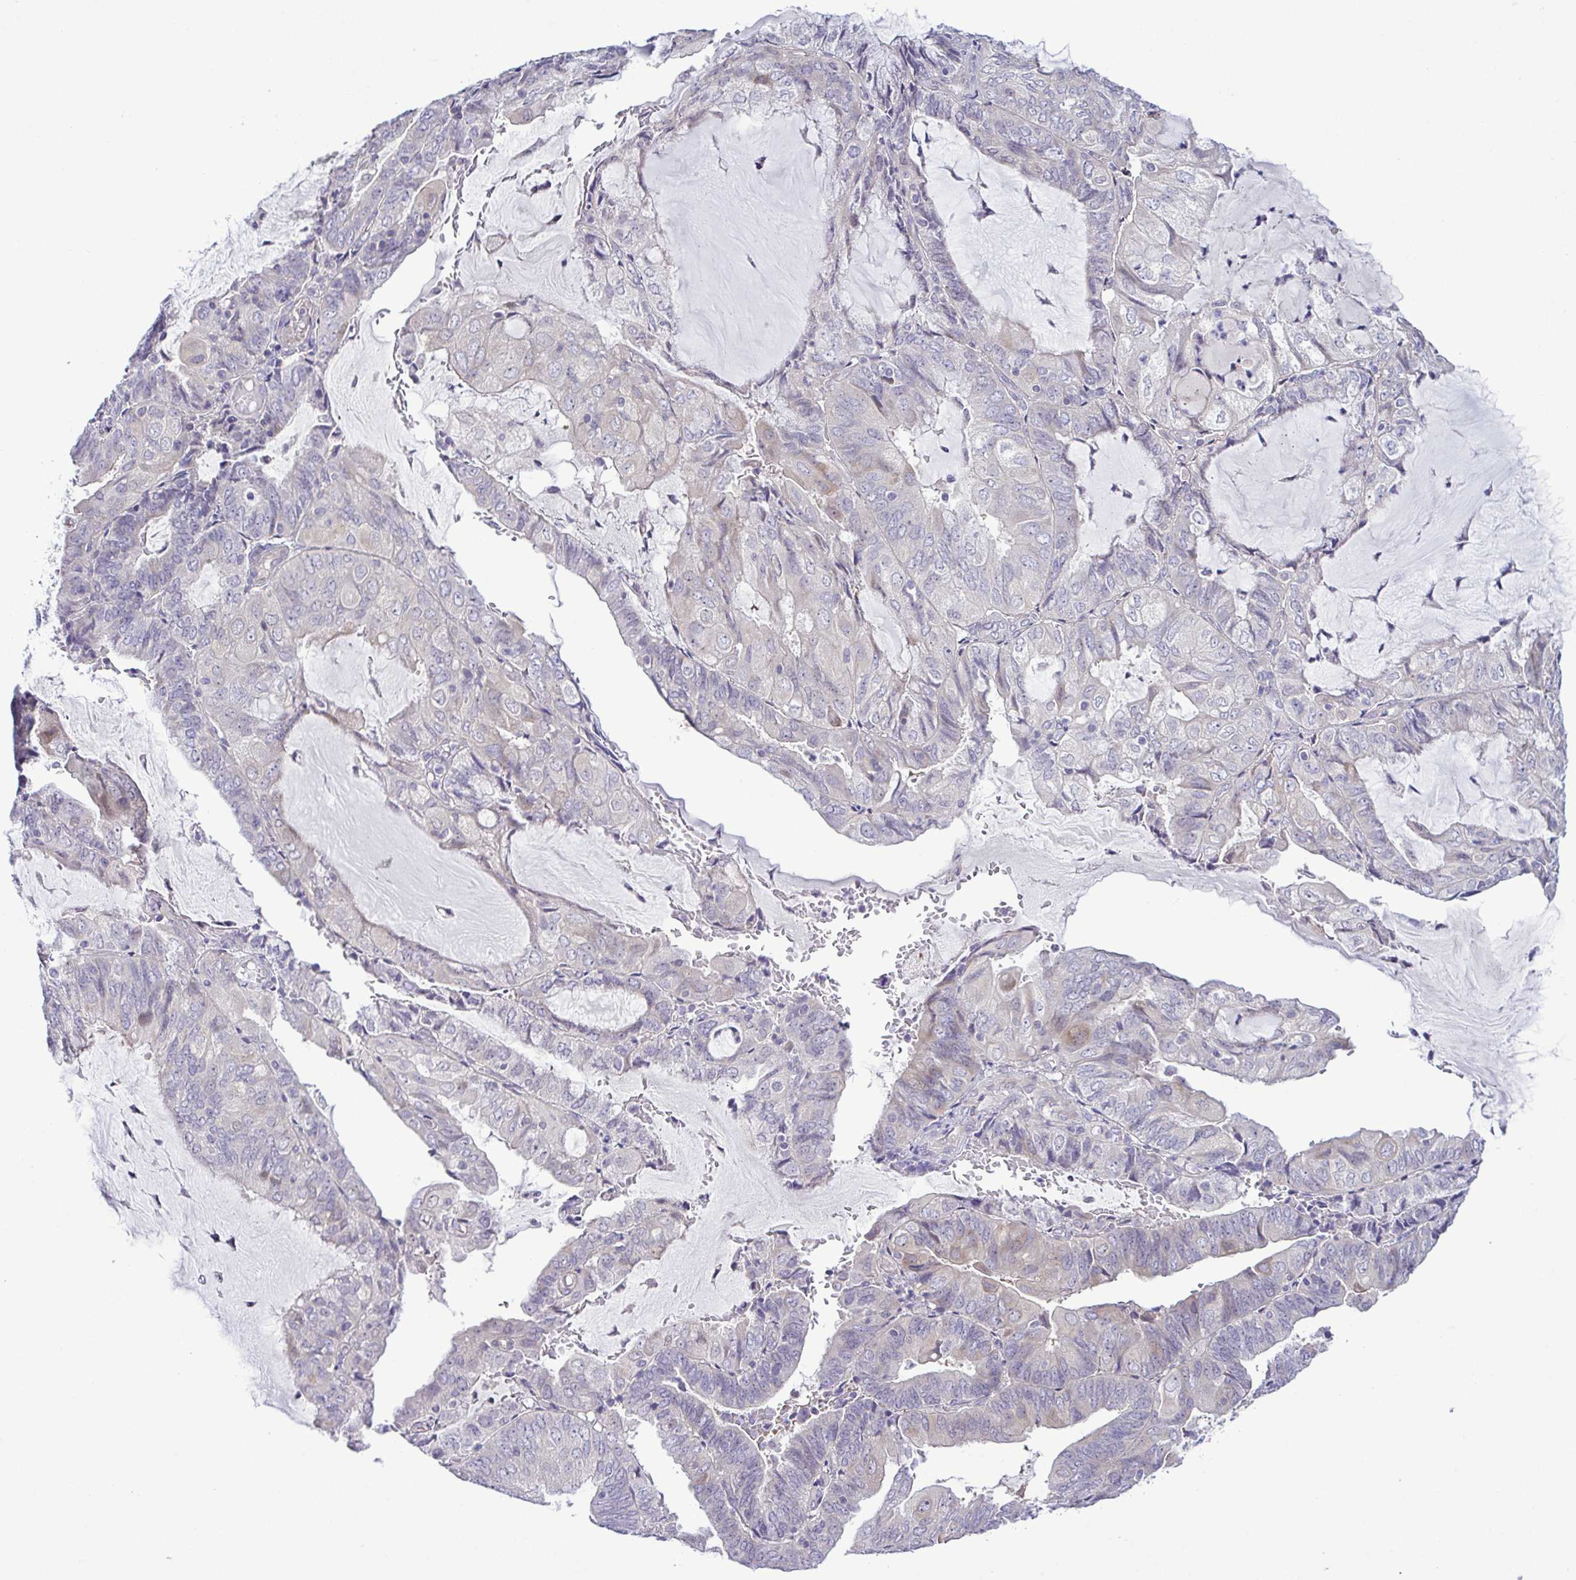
{"staining": {"intensity": "negative", "quantity": "none", "location": "none"}, "tissue": "endometrial cancer", "cell_type": "Tumor cells", "image_type": "cancer", "snomed": [{"axis": "morphology", "description": "Adenocarcinoma, NOS"}, {"axis": "topography", "description": "Endometrium"}], "caption": "Tumor cells show no significant positivity in adenocarcinoma (endometrial).", "gene": "SYNPO2L", "patient": {"sex": "female", "age": 81}}